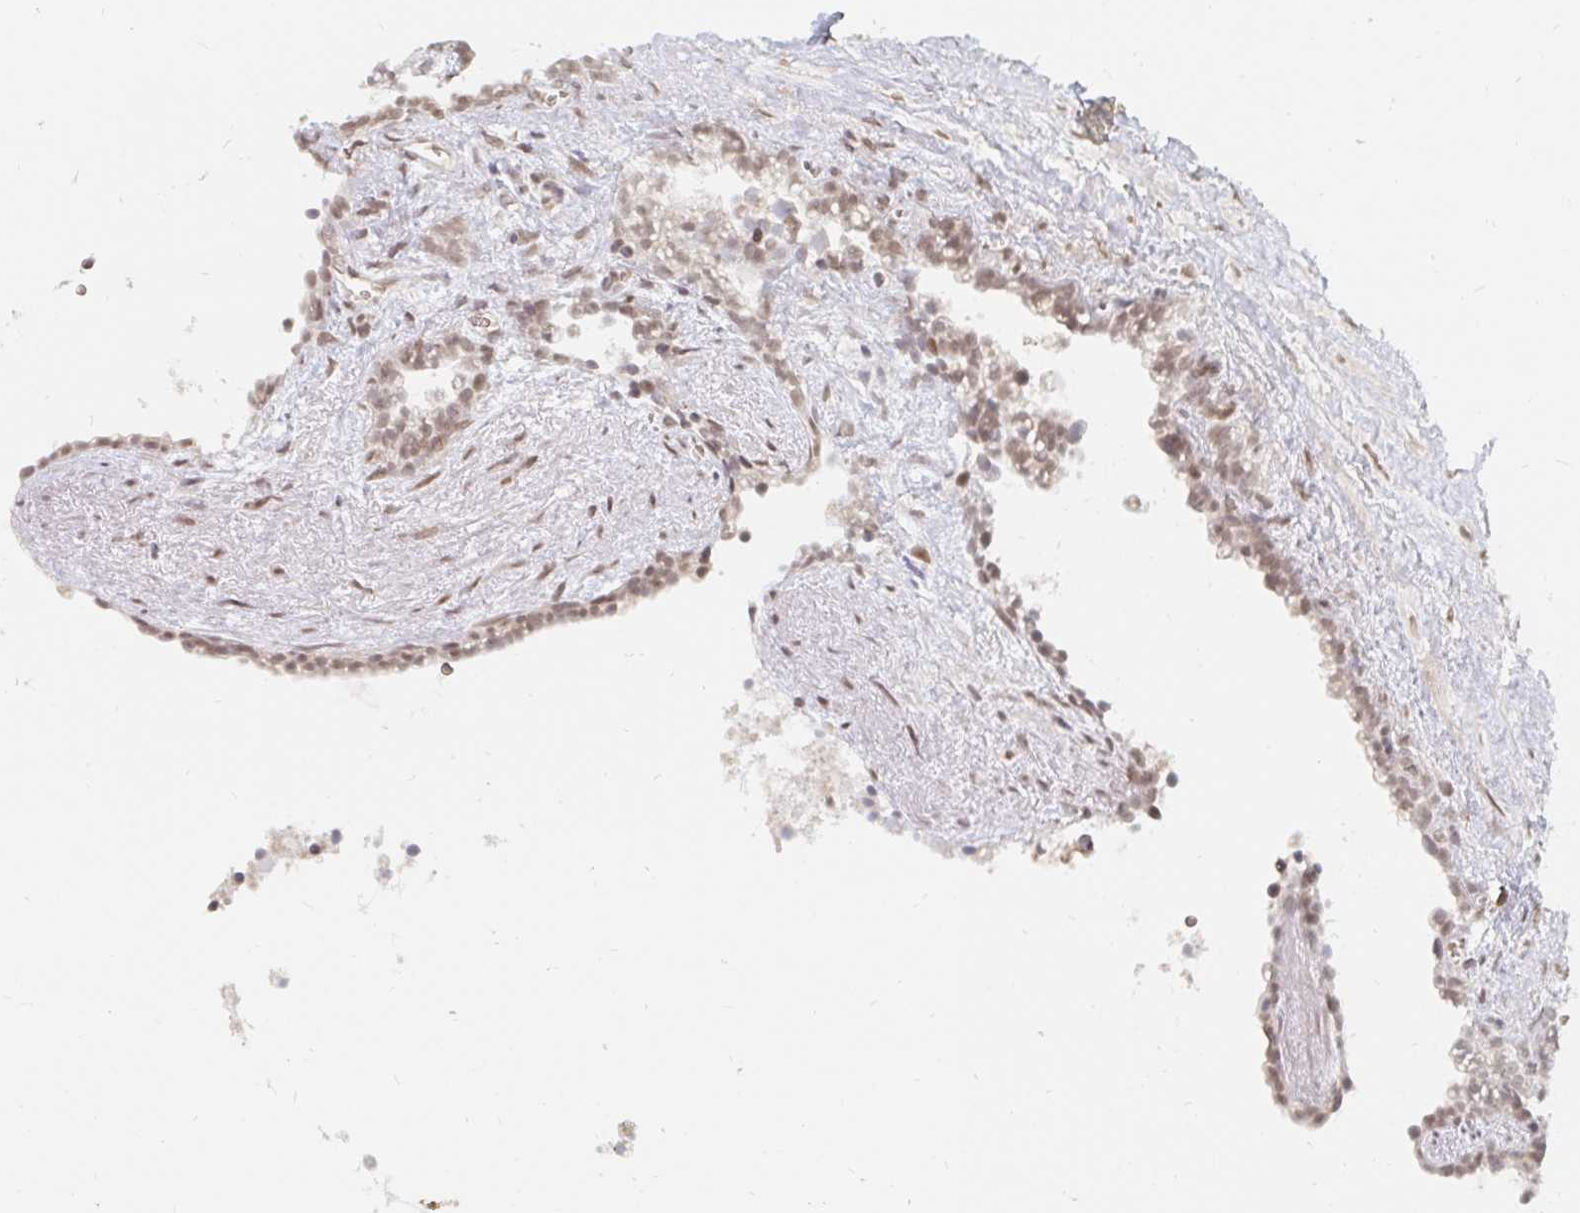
{"staining": {"intensity": "weak", "quantity": "25%-75%", "location": "nuclear"}, "tissue": "seminal vesicle", "cell_type": "Glandular cells", "image_type": "normal", "snomed": [{"axis": "morphology", "description": "Normal tissue, NOS"}, {"axis": "topography", "description": "Seminal veicle"}], "caption": "Protein positivity by IHC exhibits weak nuclear expression in about 25%-75% of glandular cells in unremarkable seminal vesicle.", "gene": "CHD2", "patient": {"sex": "male", "age": 76}}